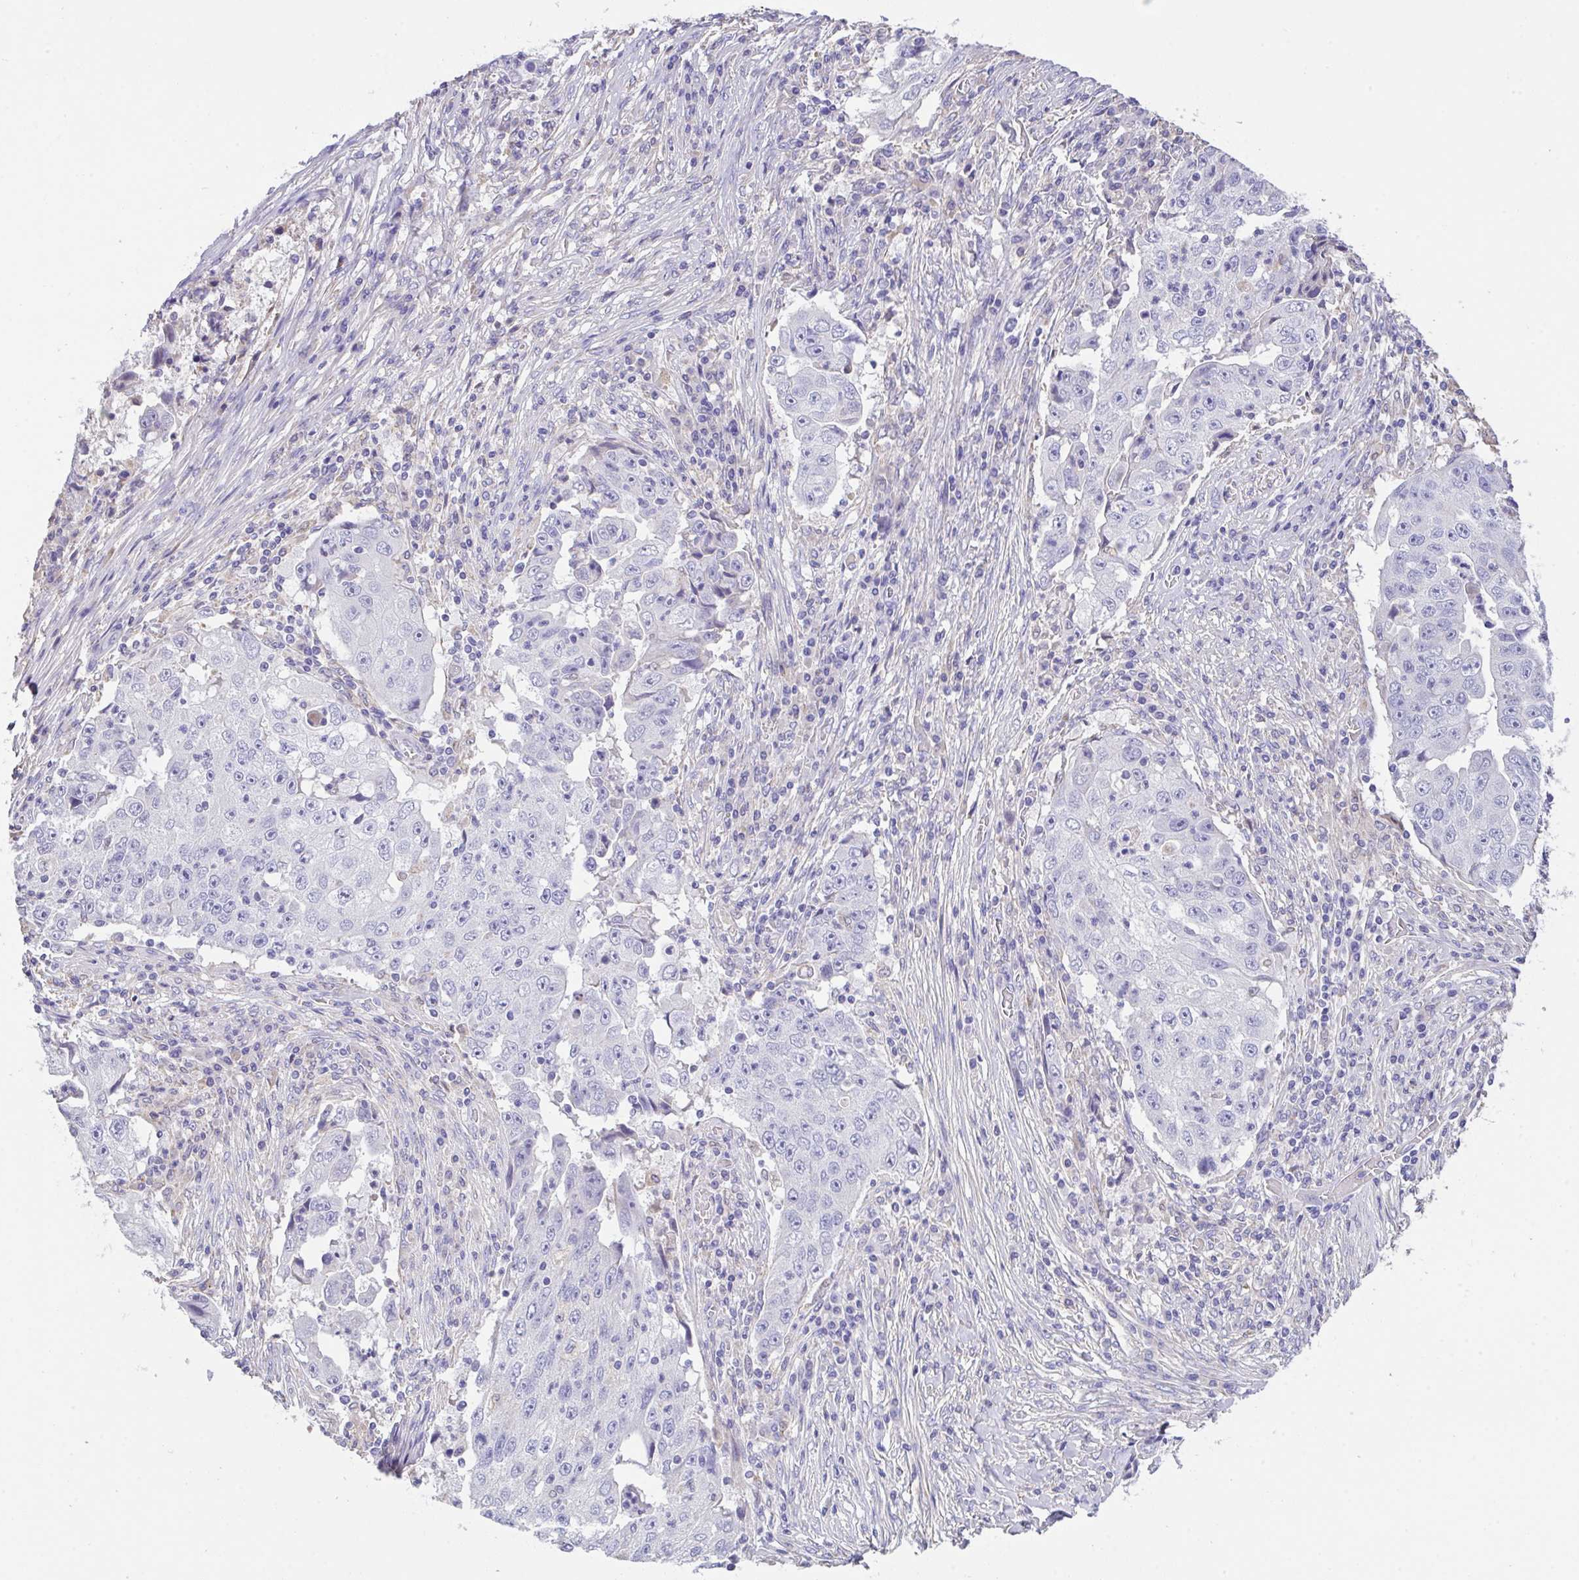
{"staining": {"intensity": "negative", "quantity": "none", "location": "none"}, "tissue": "lung cancer", "cell_type": "Tumor cells", "image_type": "cancer", "snomed": [{"axis": "morphology", "description": "Squamous cell carcinoma, NOS"}, {"axis": "topography", "description": "Lung"}], "caption": "Immunohistochemical staining of human lung squamous cell carcinoma reveals no significant positivity in tumor cells.", "gene": "CA10", "patient": {"sex": "male", "age": 64}}